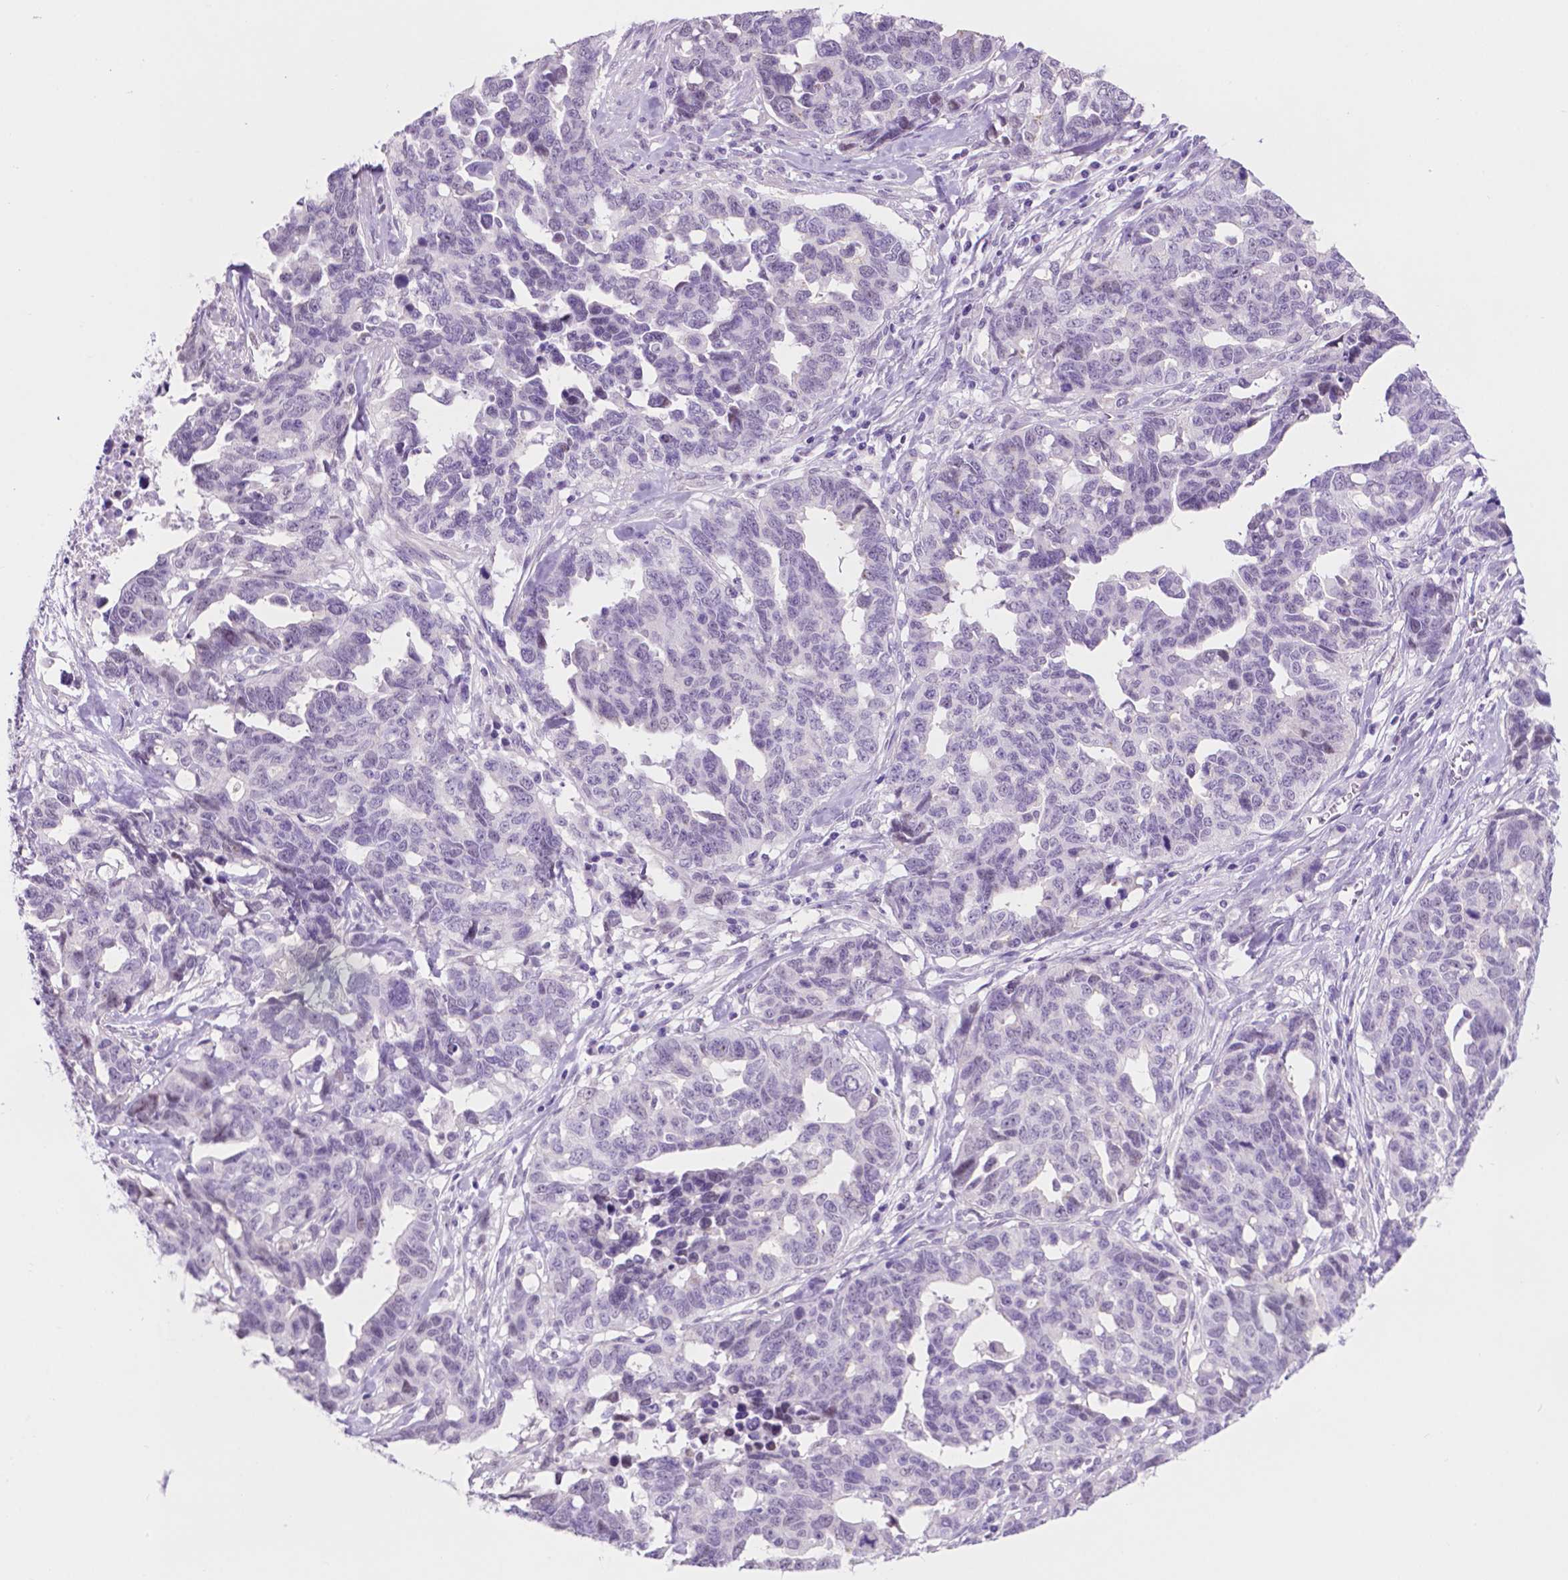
{"staining": {"intensity": "negative", "quantity": "none", "location": "none"}, "tissue": "ovarian cancer", "cell_type": "Tumor cells", "image_type": "cancer", "snomed": [{"axis": "morphology", "description": "Cystadenocarcinoma, serous, NOS"}, {"axis": "topography", "description": "Ovary"}], "caption": "Tumor cells are negative for protein expression in human ovarian serous cystadenocarcinoma. (Brightfield microscopy of DAB immunohistochemistry at high magnification).", "gene": "ACY3", "patient": {"sex": "female", "age": 69}}